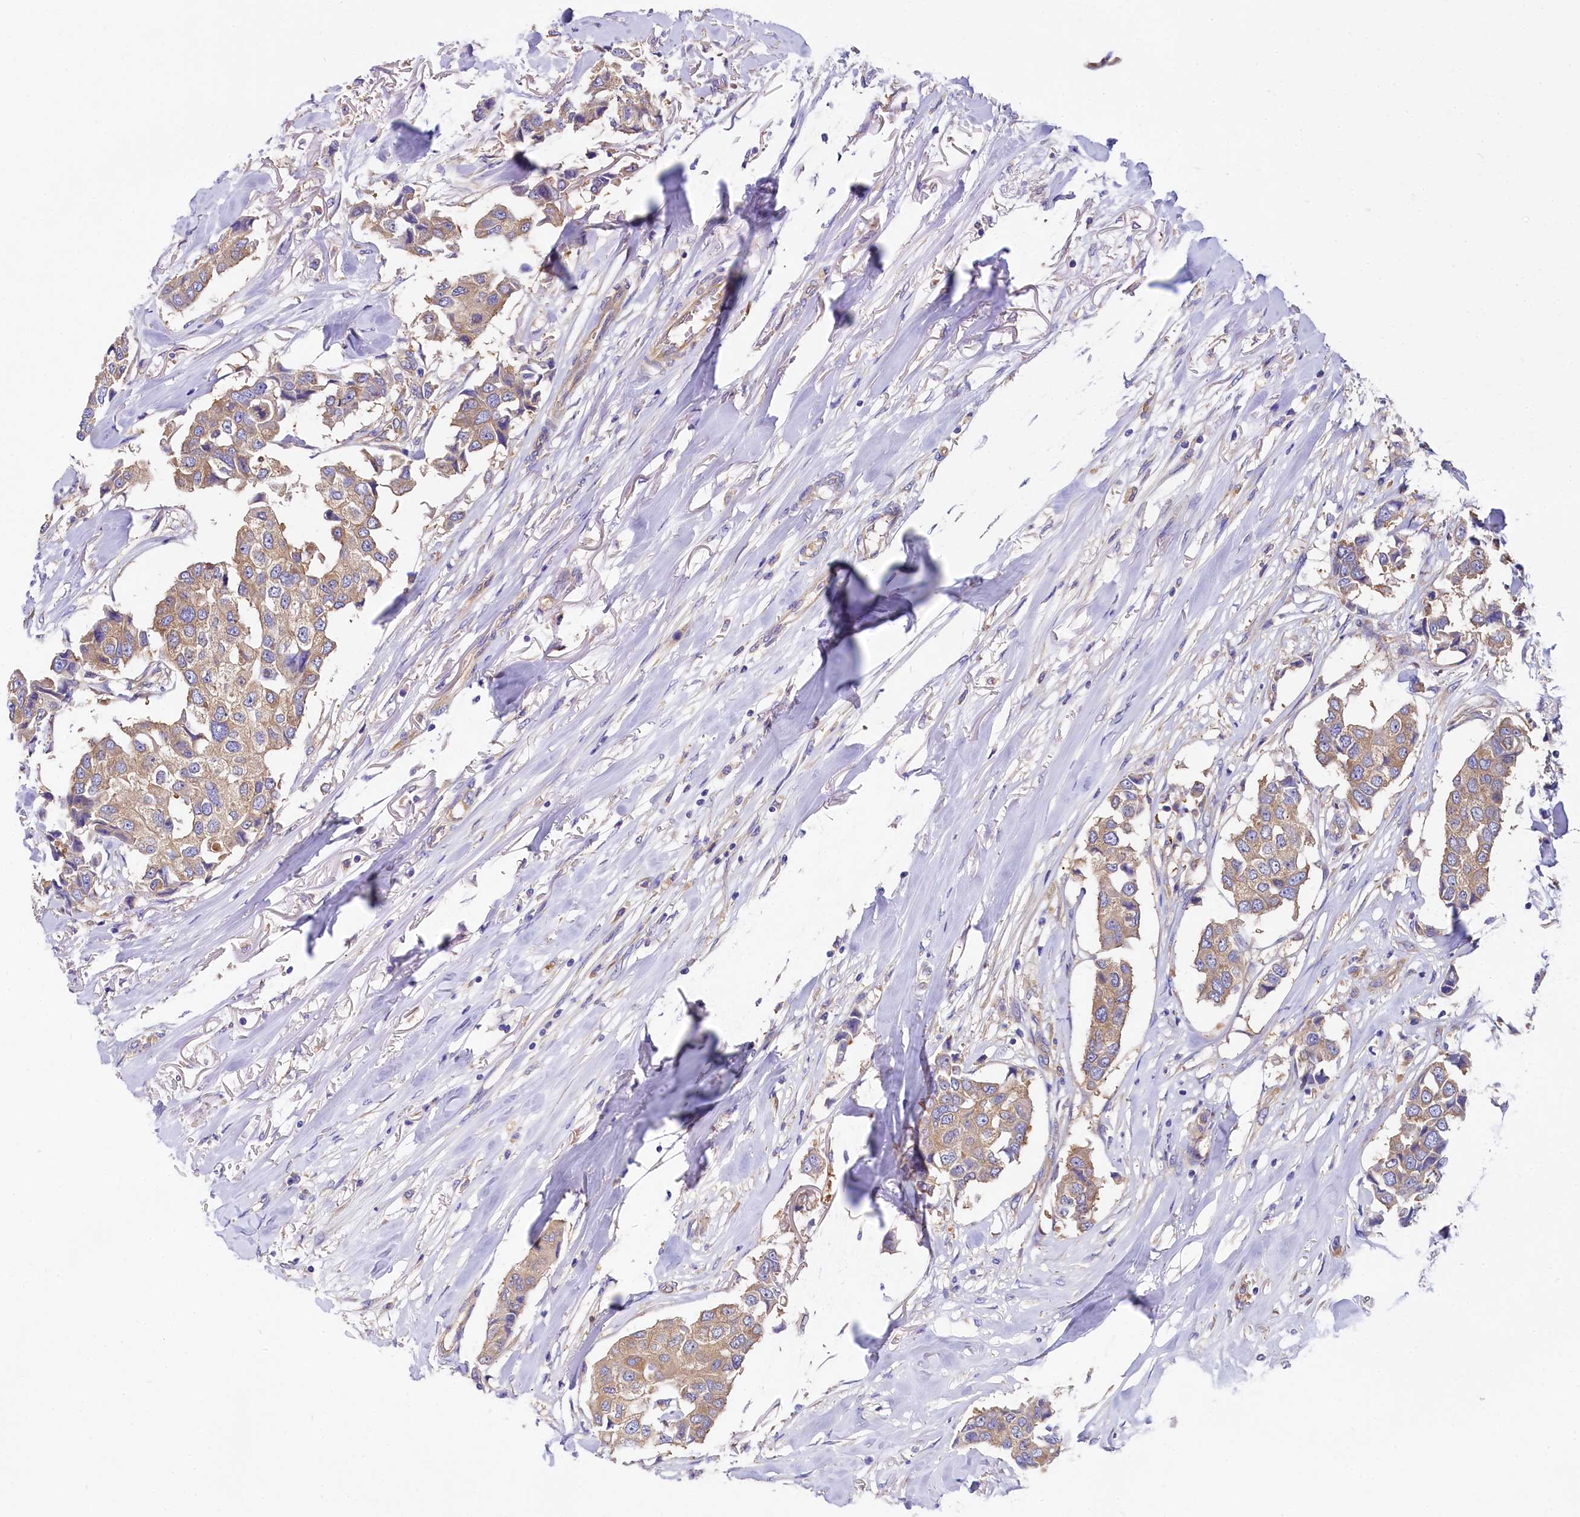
{"staining": {"intensity": "weak", "quantity": ">75%", "location": "cytoplasmic/membranous"}, "tissue": "breast cancer", "cell_type": "Tumor cells", "image_type": "cancer", "snomed": [{"axis": "morphology", "description": "Duct carcinoma"}, {"axis": "topography", "description": "Breast"}], "caption": "Immunohistochemistry (DAB) staining of breast cancer (intraductal carcinoma) demonstrates weak cytoplasmic/membranous protein positivity in approximately >75% of tumor cells. The staining was performed using DAB to visualize the protein expression in brown, while the nuclei were stained in blue with hematoxylin (Magnification: 20x).", "gene": "QARS1", "patient": {"sex": "female", "age": 80}}